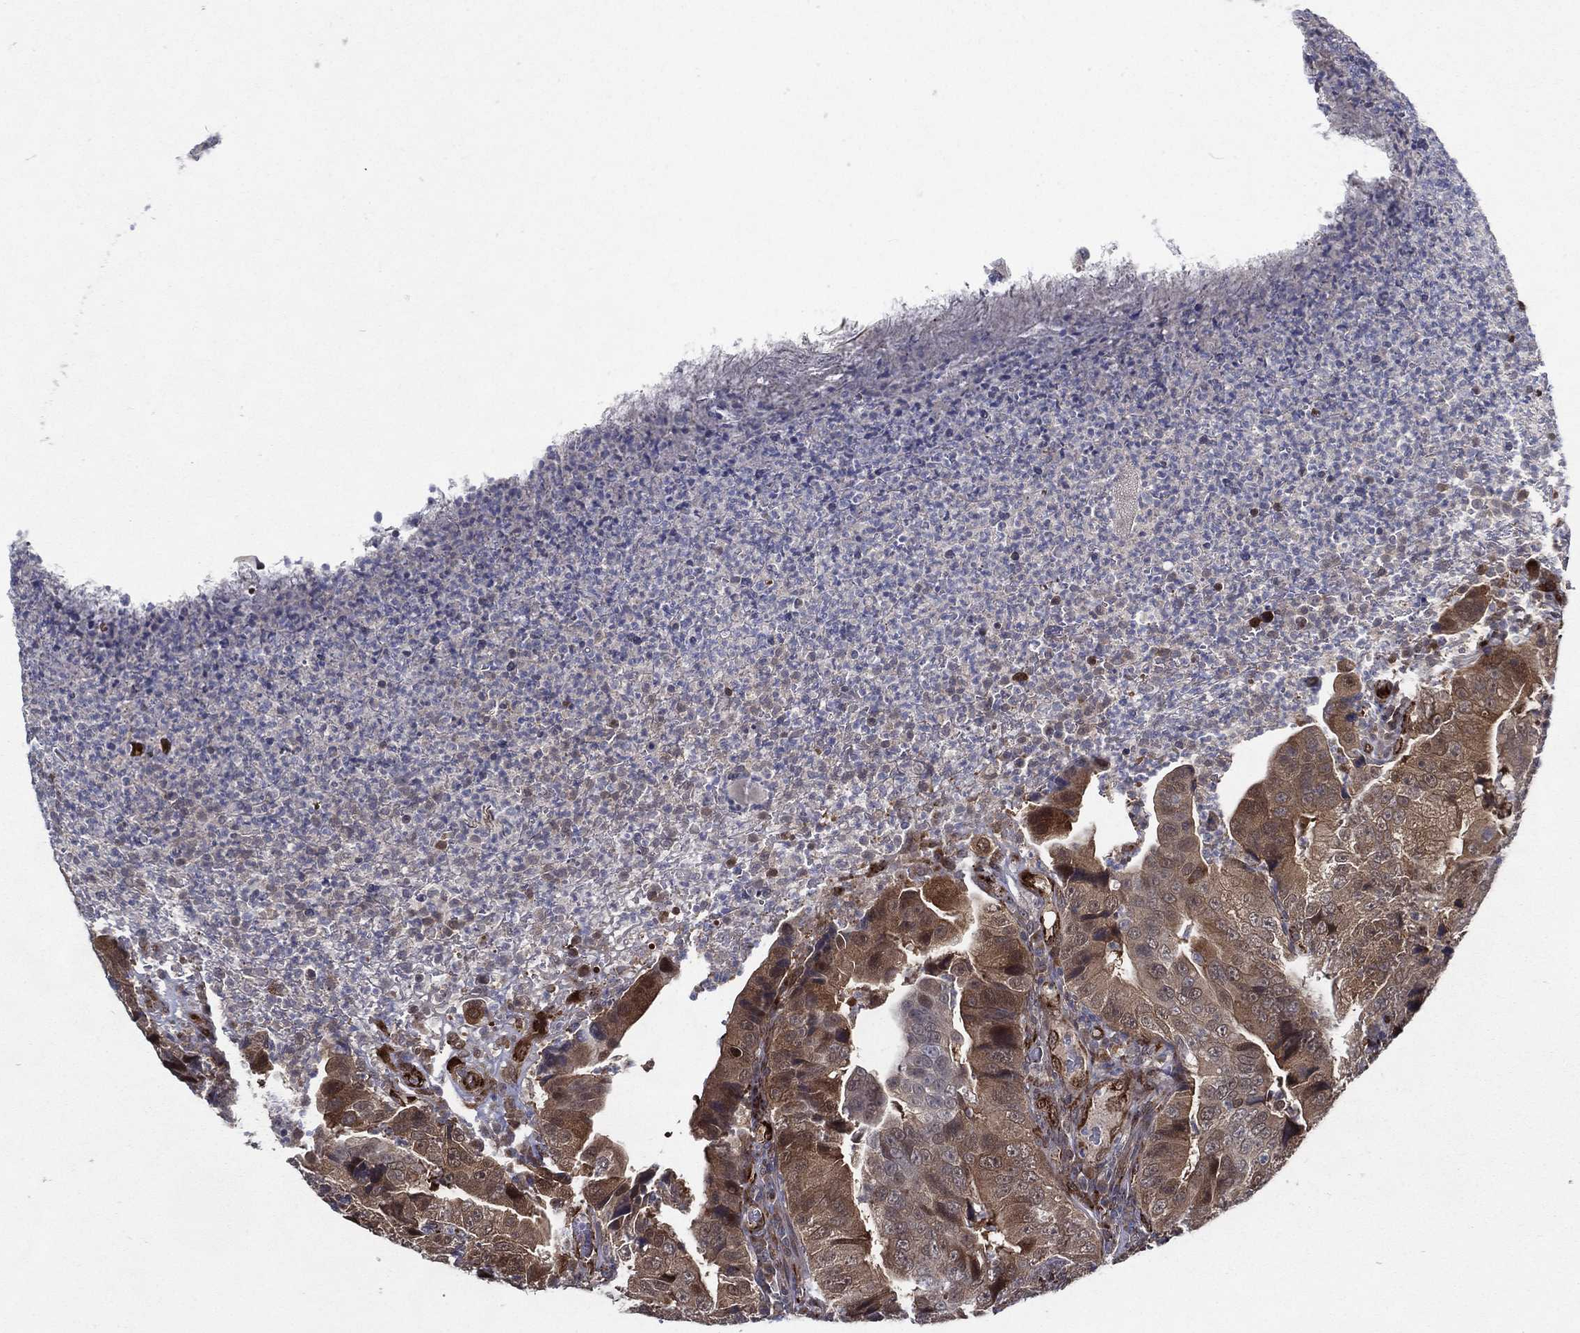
{"staining": {"intensity": "moderate", "quantity": "25%-75%", "location": "cytoplasmic/membranous"}, "tissue": "colorectal cancer", "cell_type": "Tumor cells", "image_type": "cancer", "snomed": [{"axis": "morphology", "description": "Adenocarcinoma, NOS"}, {"axis": "topography", "description": "Colon"}], "caption": "Moderate cytoplasmic/membranous expression is present in approximately 25%-75% of tumor cells in adenocarcinoma (colorectal).", "gene": "ARHGAP11A", "patient": {"sex": "female", "age": 72}}